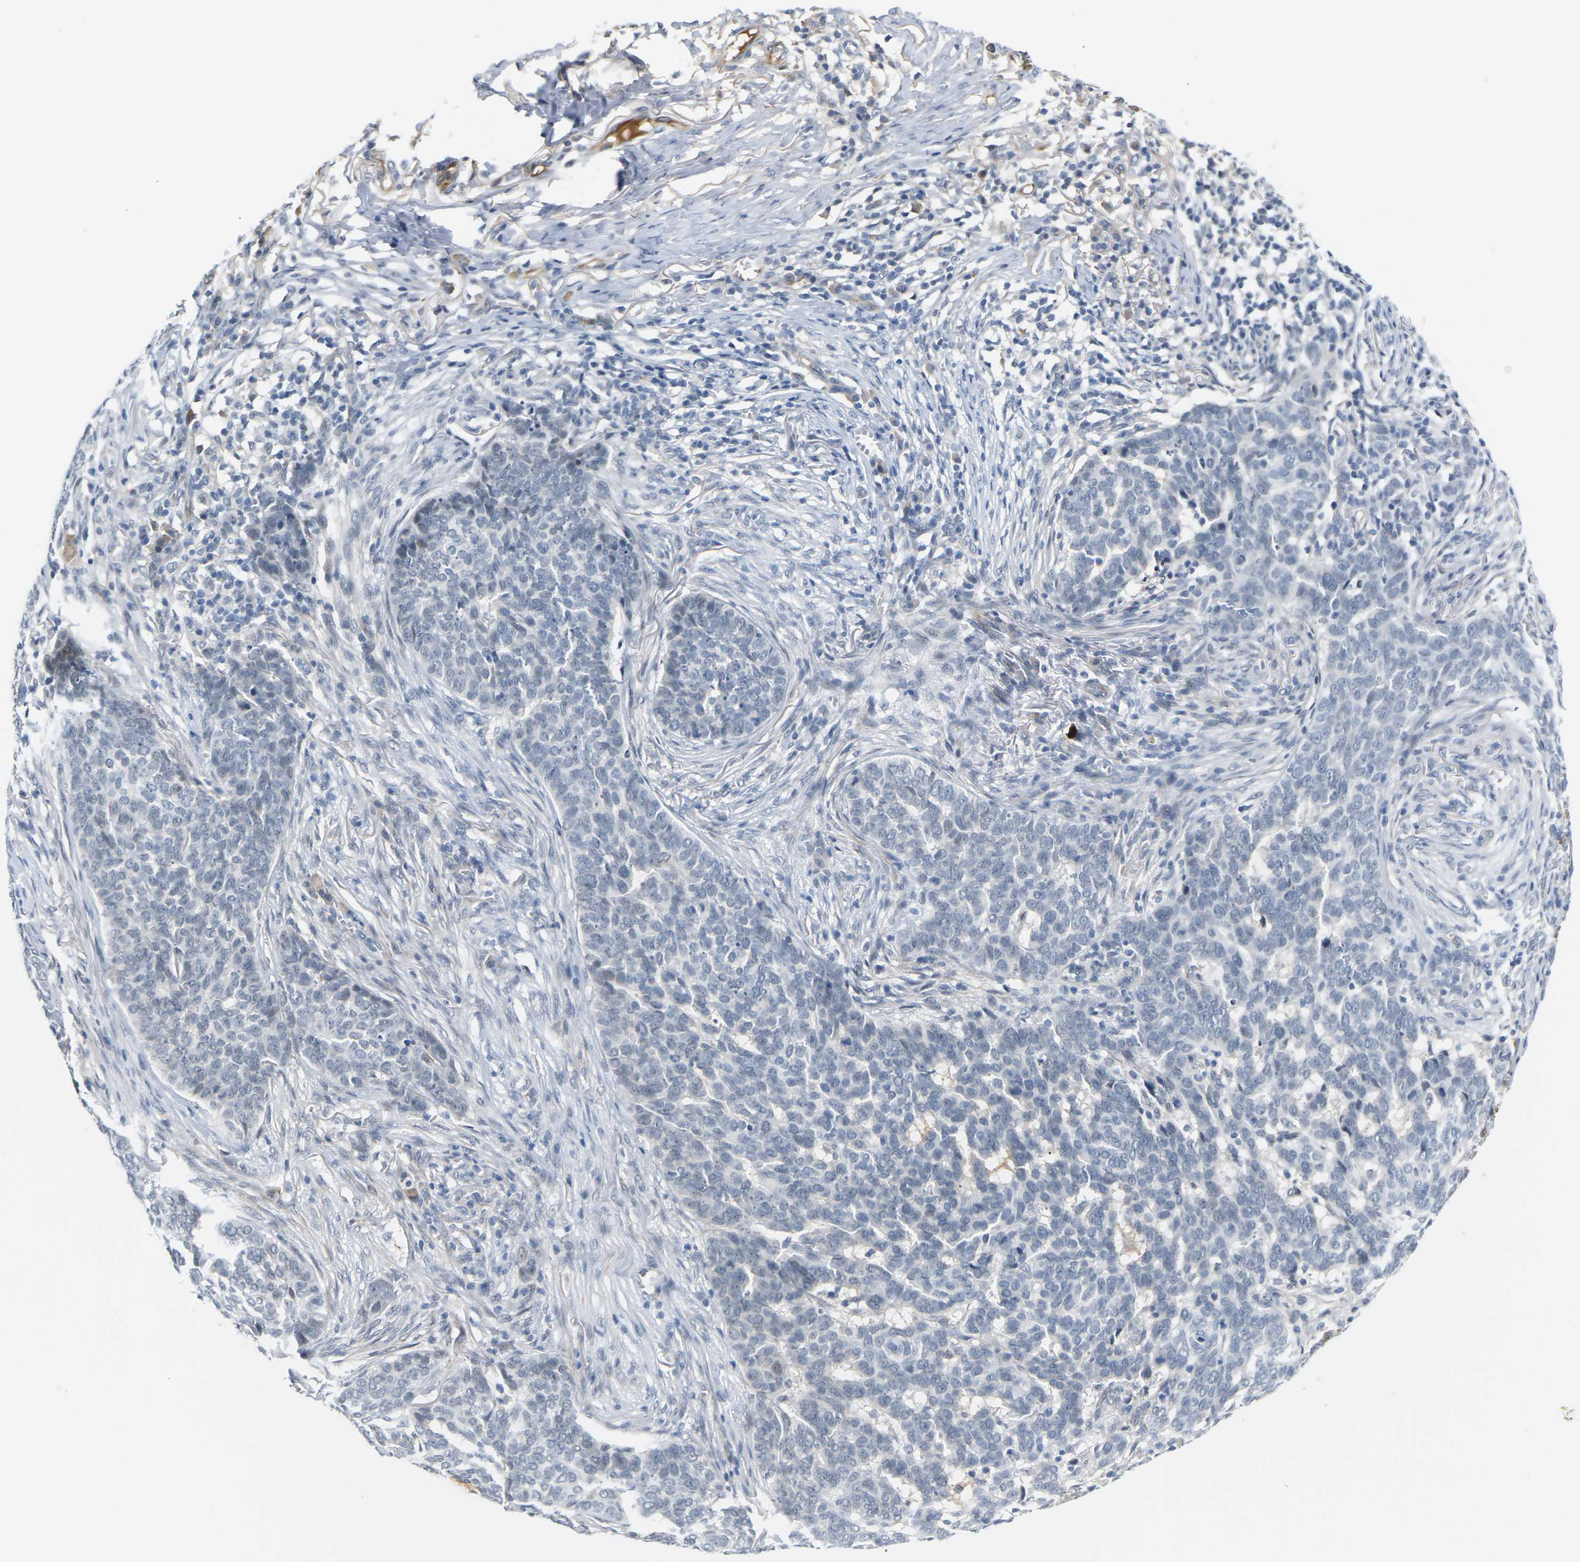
{"staining": {"intensity": "negative", "quantity": "none", "location": "none"}, "tissue": "skin cancer", "cell_type": "Tumor cells", "image_type": "cancer", "snomed": [{"axis": "morphology", "description": "Basal cell carcinoma"}, {"axis": "topography", "description": "Skin"}], "caption": "Tumor cells are negative for brown protein staining in skin cancer (basal cell carcinoma). (Brightfield microscopy of DAB immunohistochemistry (IHC) at high magnification).", "gene": "PKP2", "patient": {"sex": "male", "age": 85}}